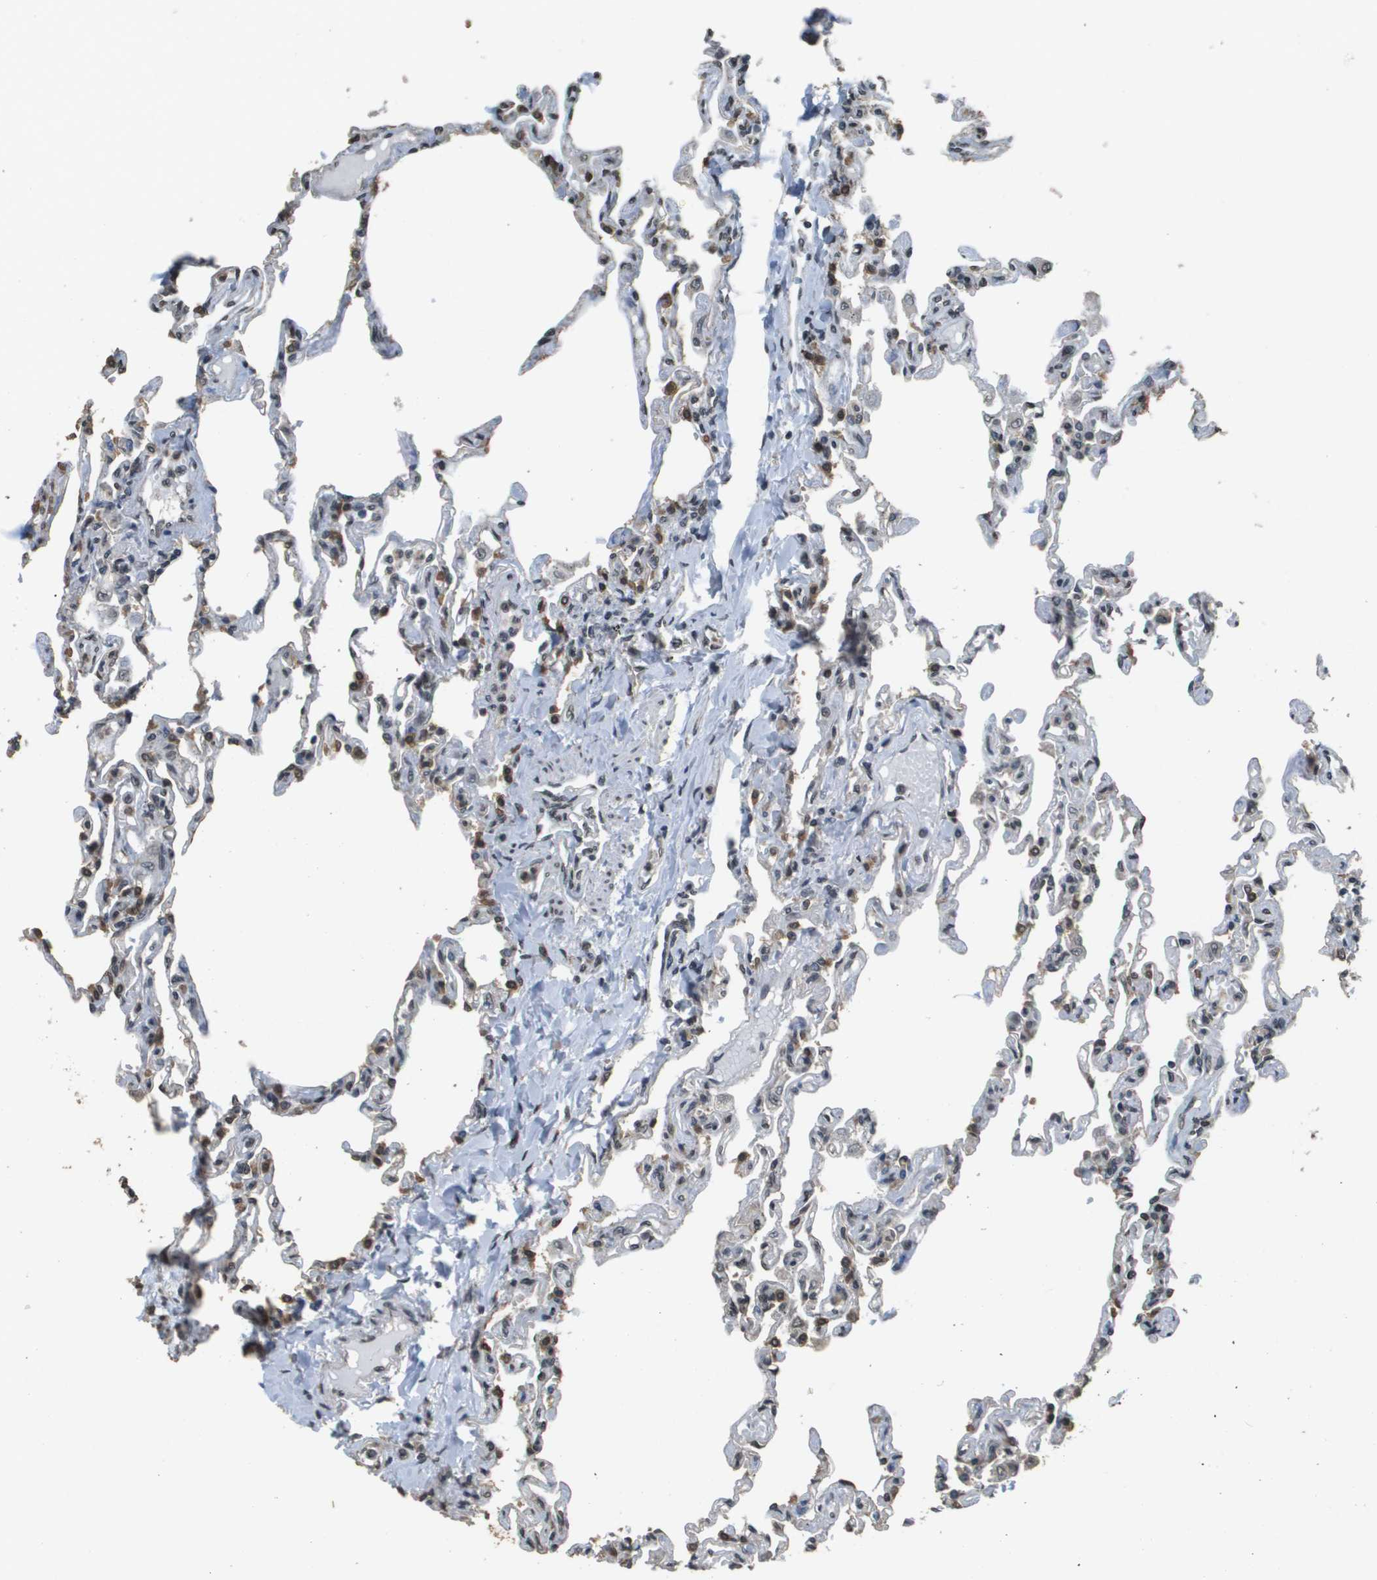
{"staining": {"intensity": "moderate", "quantity": "25%-75%", "location": "nuclear"}, "tissue": "lung", "cell_type": "Alveolar cells", "image_type": "normal", "snomed": [{"axis": "morphology", "description": "Normal tissue, NOS"}, {"axis": "topography", "description": "Lung"}], "caption": "A brown stain highlights moderate nuclear expression of a protein in alveolar cells of normal human lung. (Brightfield microscopy of DAB IHC at high magnification).", "gene": "FANCC", "patient": {"sex": "male", "age": 21}}